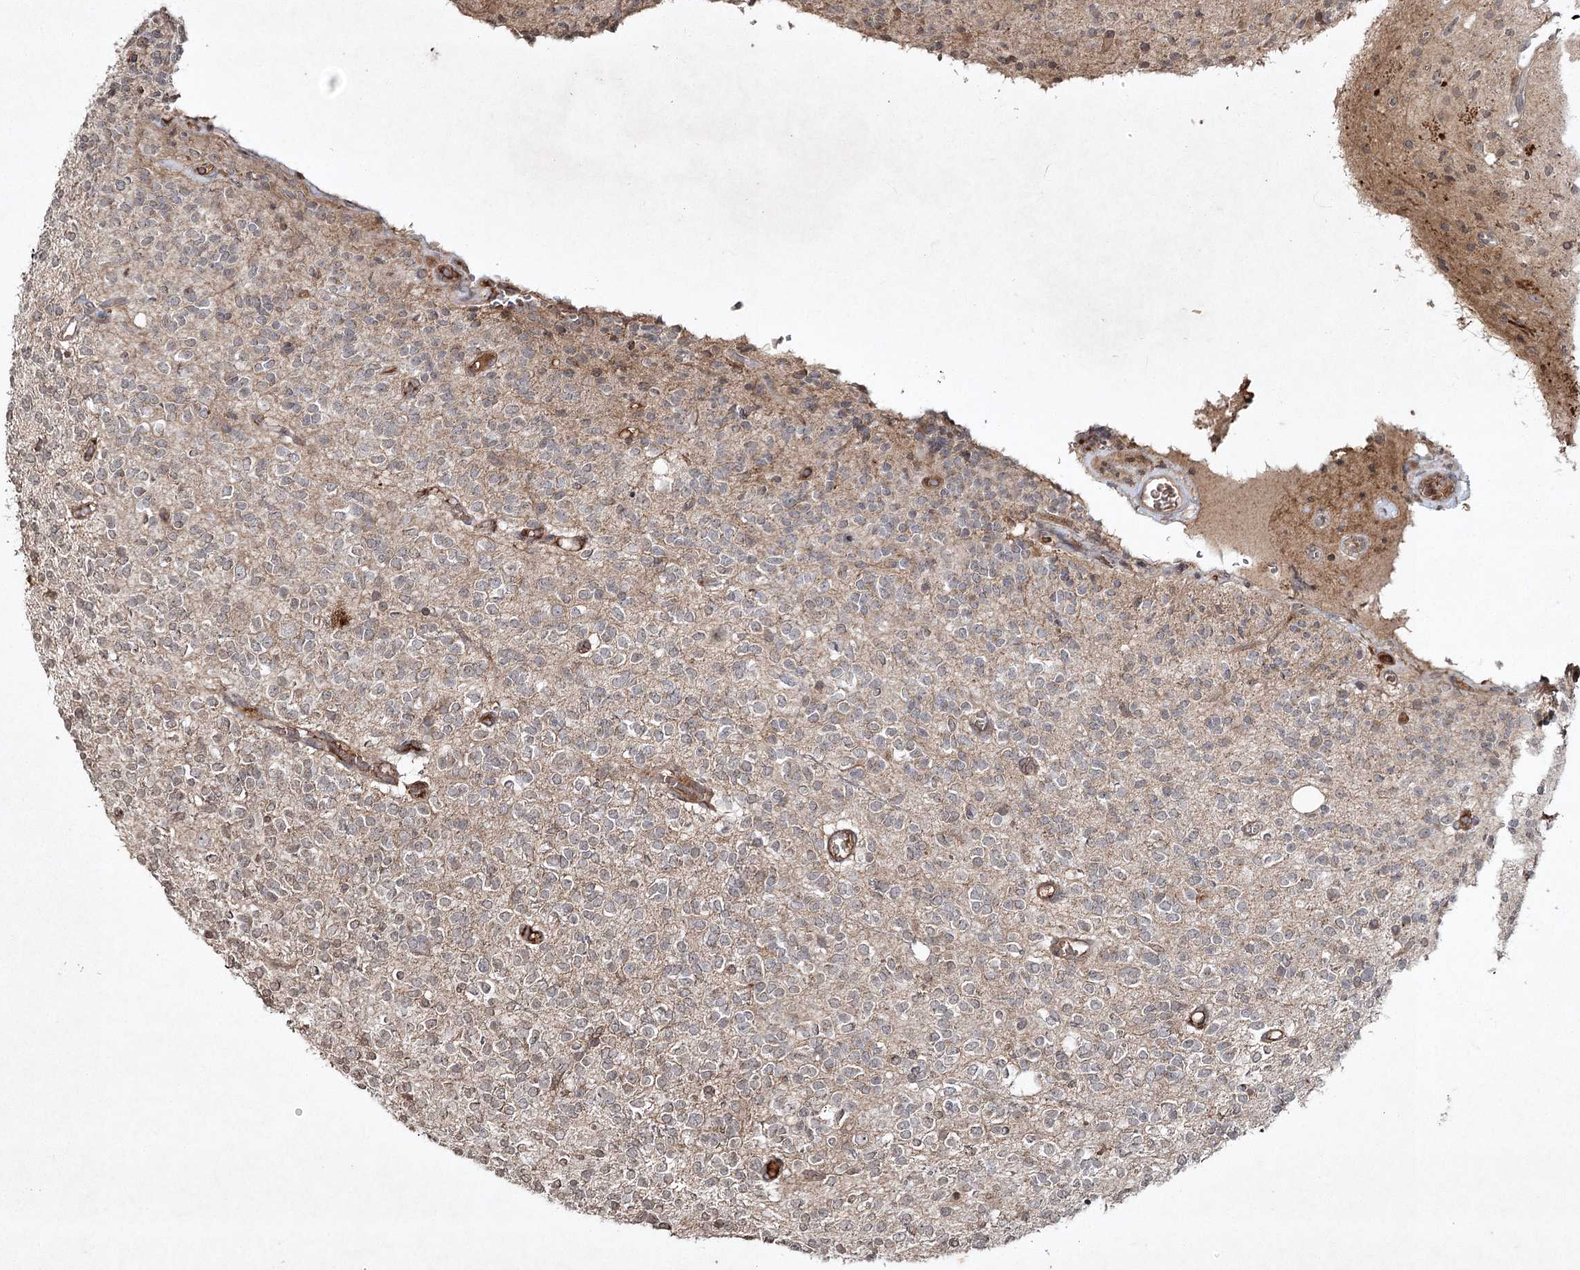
{"staining": {"intensity": "moderate", "quantity": "<25%", "location": "cytoplasmic/membranous"}, "tissue": "glioma", "cell_type": "Tumor cells", "image_type": "cancer", "snomed": [{"axis": "morphology", "description": "Glioma, malignant, High grade"}, {"axis": "topography", "description": "Brain"}], "caption": "An immunohistochemistry histopathology image of neoplastic tissue is shown. Protein staining in brown labels moderate cytoplasmic/membranous positivity in malignant glioma (high-grade) within tumor cells.", "gene": "CYP2B6", "patient": {"sex": "male", "age": 34}}